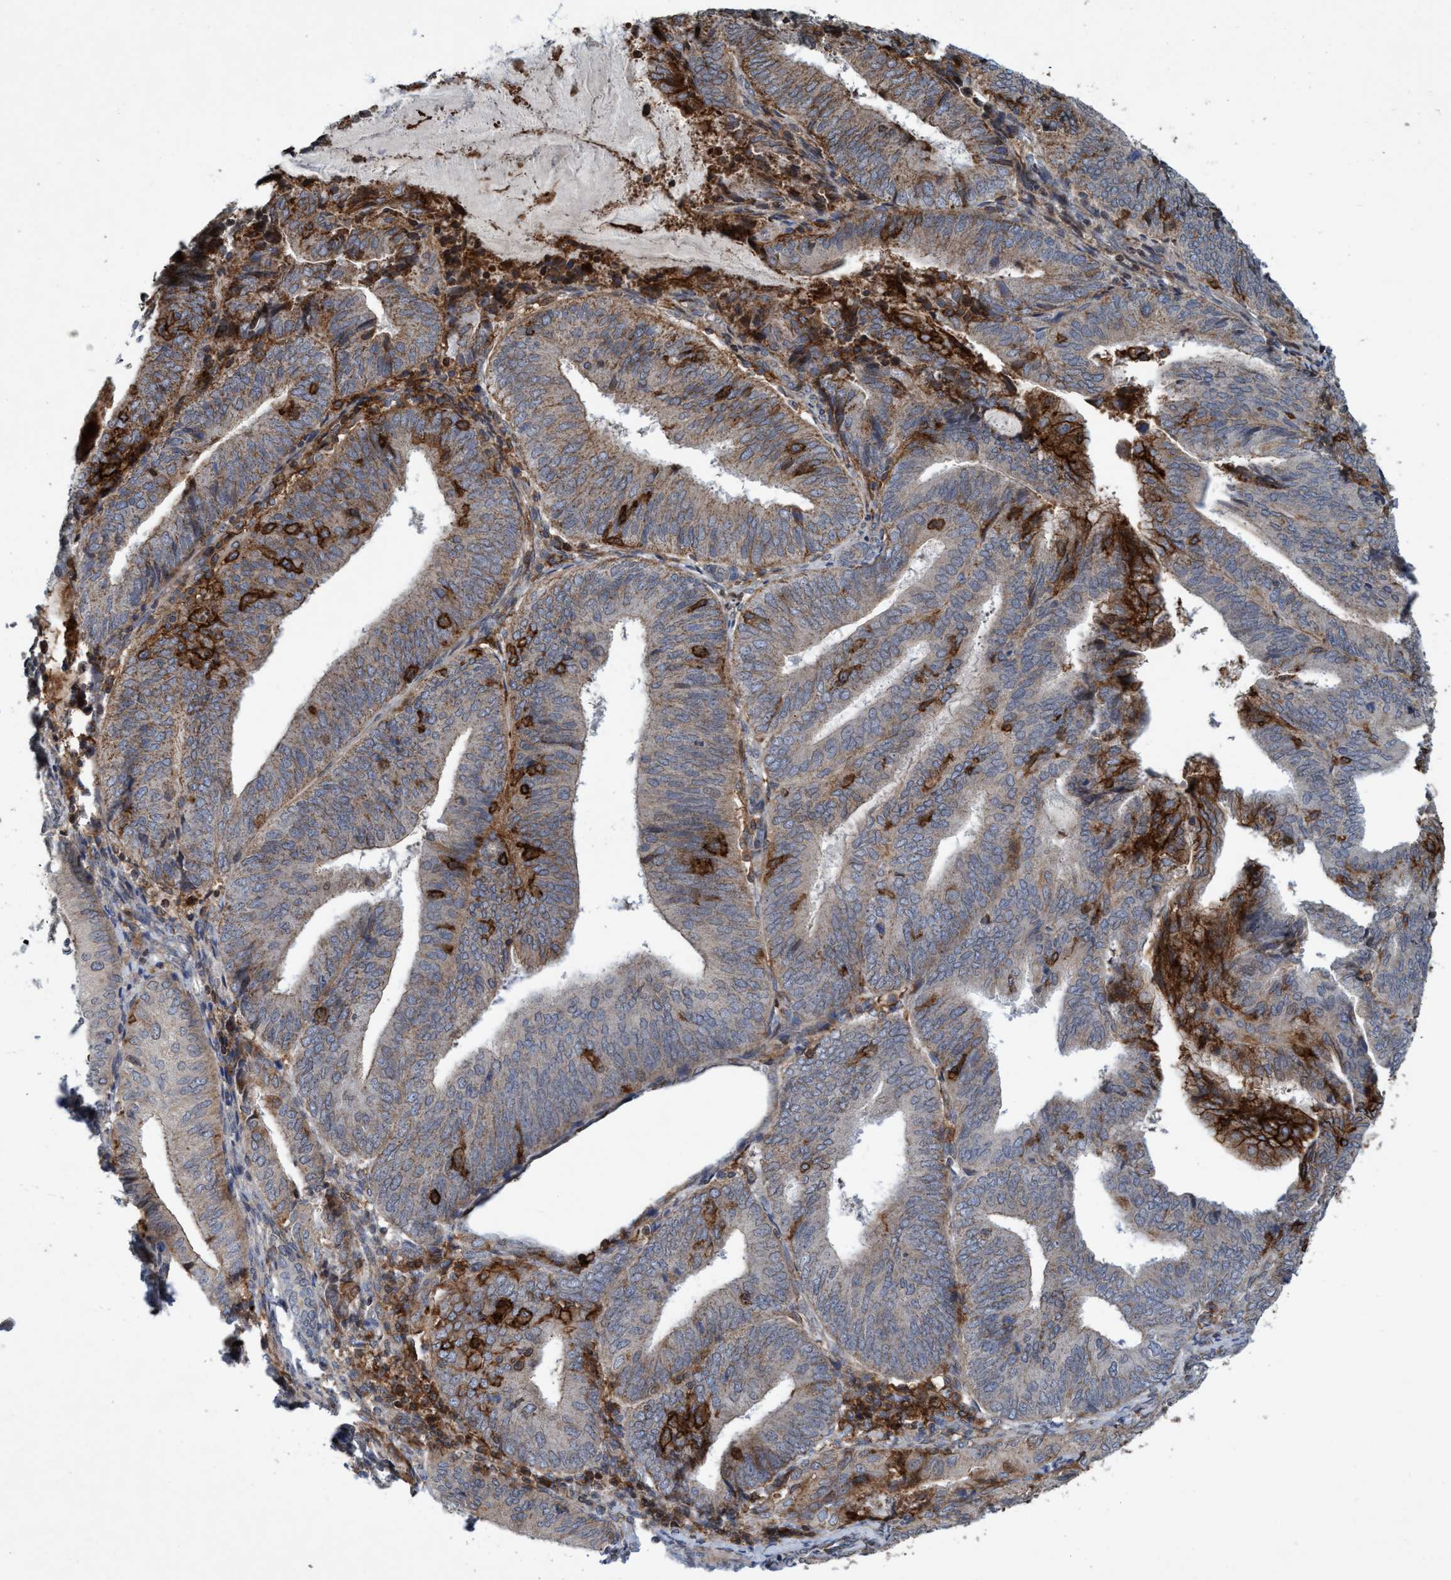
{"staining": {"intensity": "moderate", "quantity": "<25%", "location": "cytoplasmic/membranous"}, "tissue": "endometrial cancer", "cell_type": "Tumor cells", "image_type": "cancer", "snomed": [{"axis": "morphology", "description": "Adenocarcinoma, NOS"}, {"axis": "topography", "description": "Endometrium"}], "caption": "Protein expression by immunohistochemistry shows moderate cytoplasmic/membranous staining in approximately <25% of tumor cells in endometrial cancer. Using DAB (3,3'-diaminobenzidine) (brown) and hematoxylin (blue) stains, captured at high magnification using brightfield microscopy.", "gene": "SLC16A3", "patient": {"sex": "female", "age": 81}}